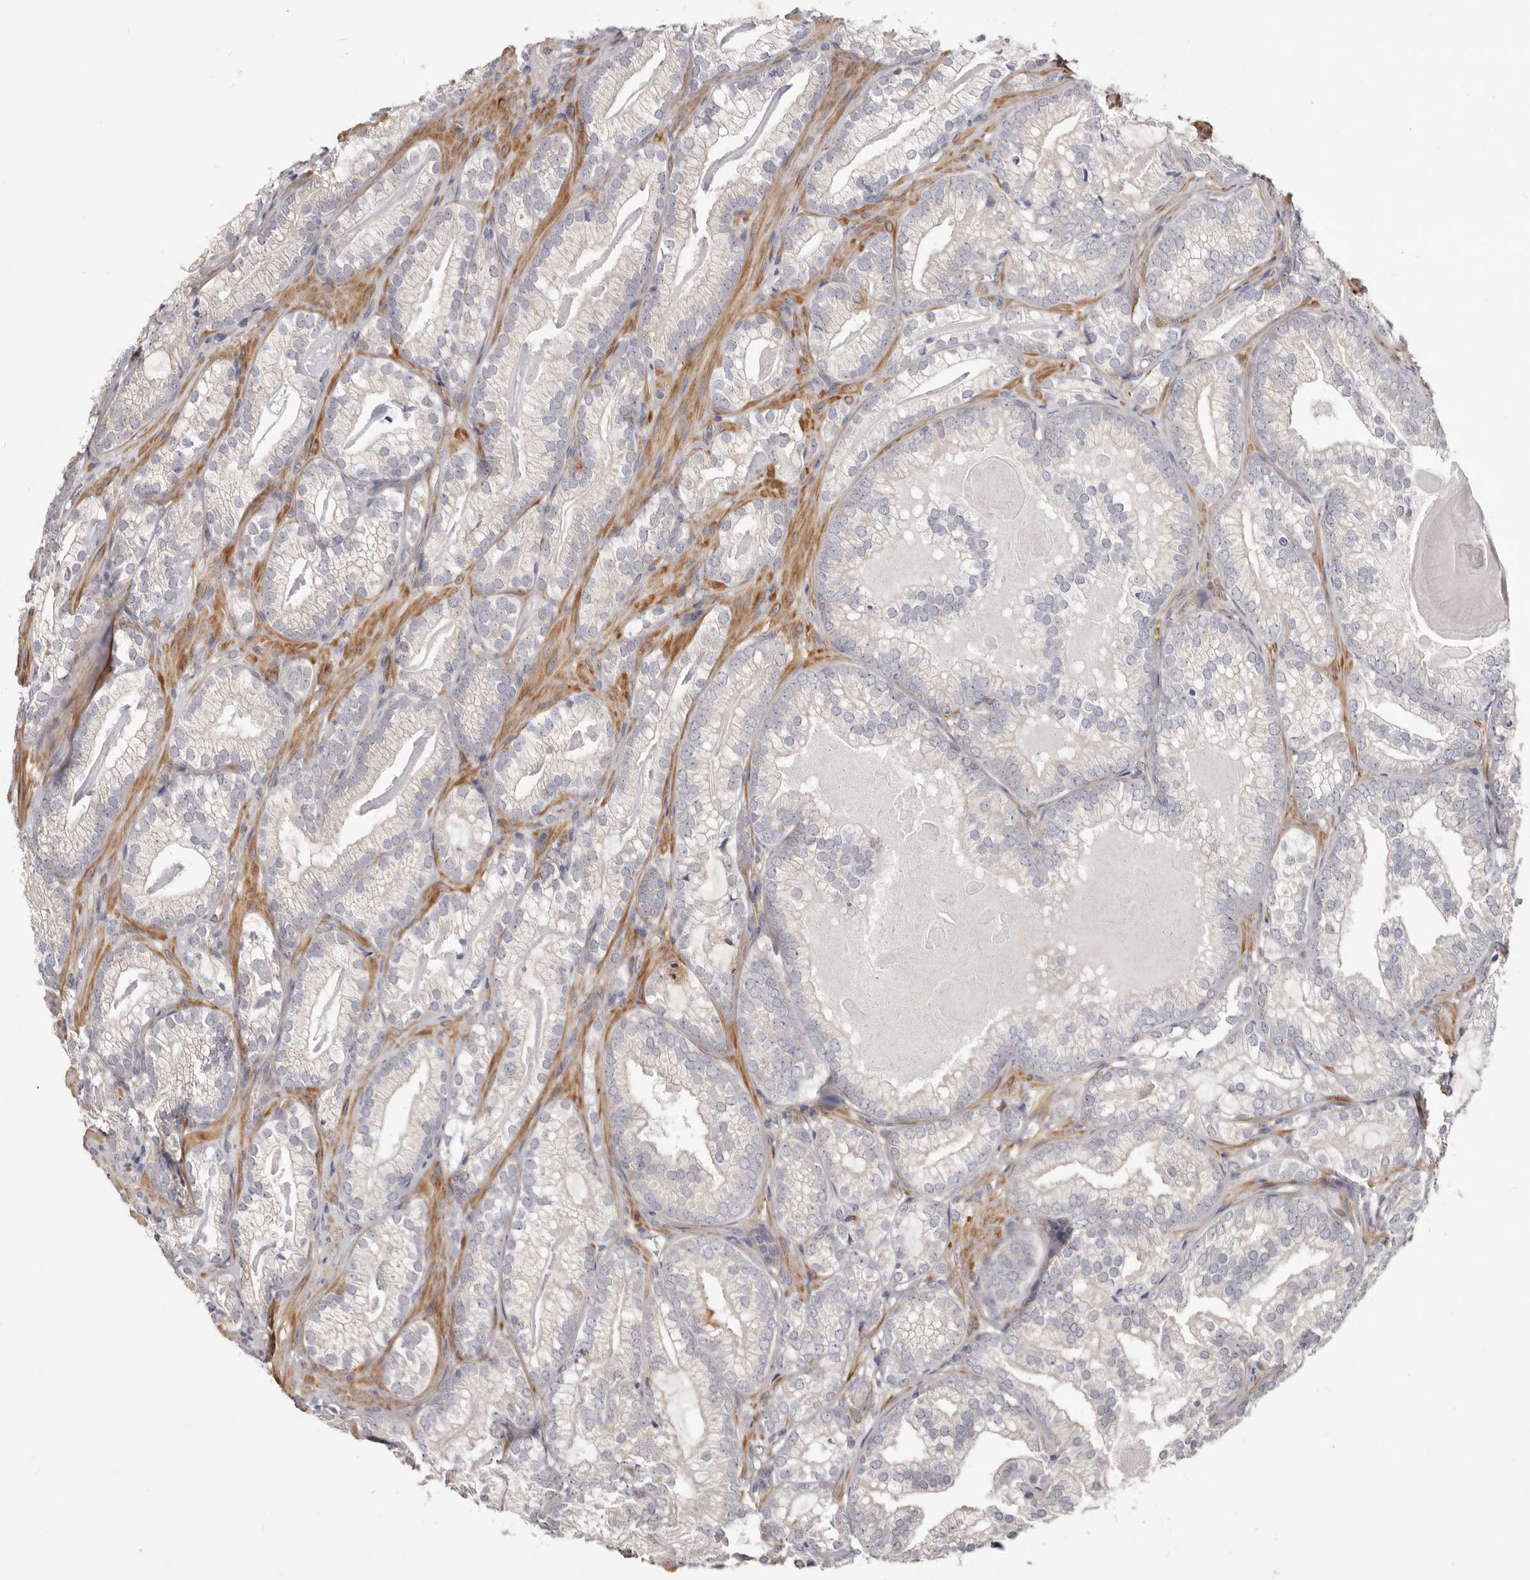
{"staining": {"intensity": "negative", "quantity": "none", "location": "none"}, "tissue": "prostate cancer", "cell_type": "Tumor cells", "image_type": "cancer", "snomed": [{"axis": "morphology", "description": "Adenocarcinoma, Low grade"}, {"axis": "topography", "description": "Prostate"}], "caption": "Human prostate cancer (low-grade adenocarcinoma) stained for a protein using immunohistochemistry (IHC) reveals no expression in tumor cells.", "gene": "GPATCH4", "patient": {"sex": "male", "age": 72}}